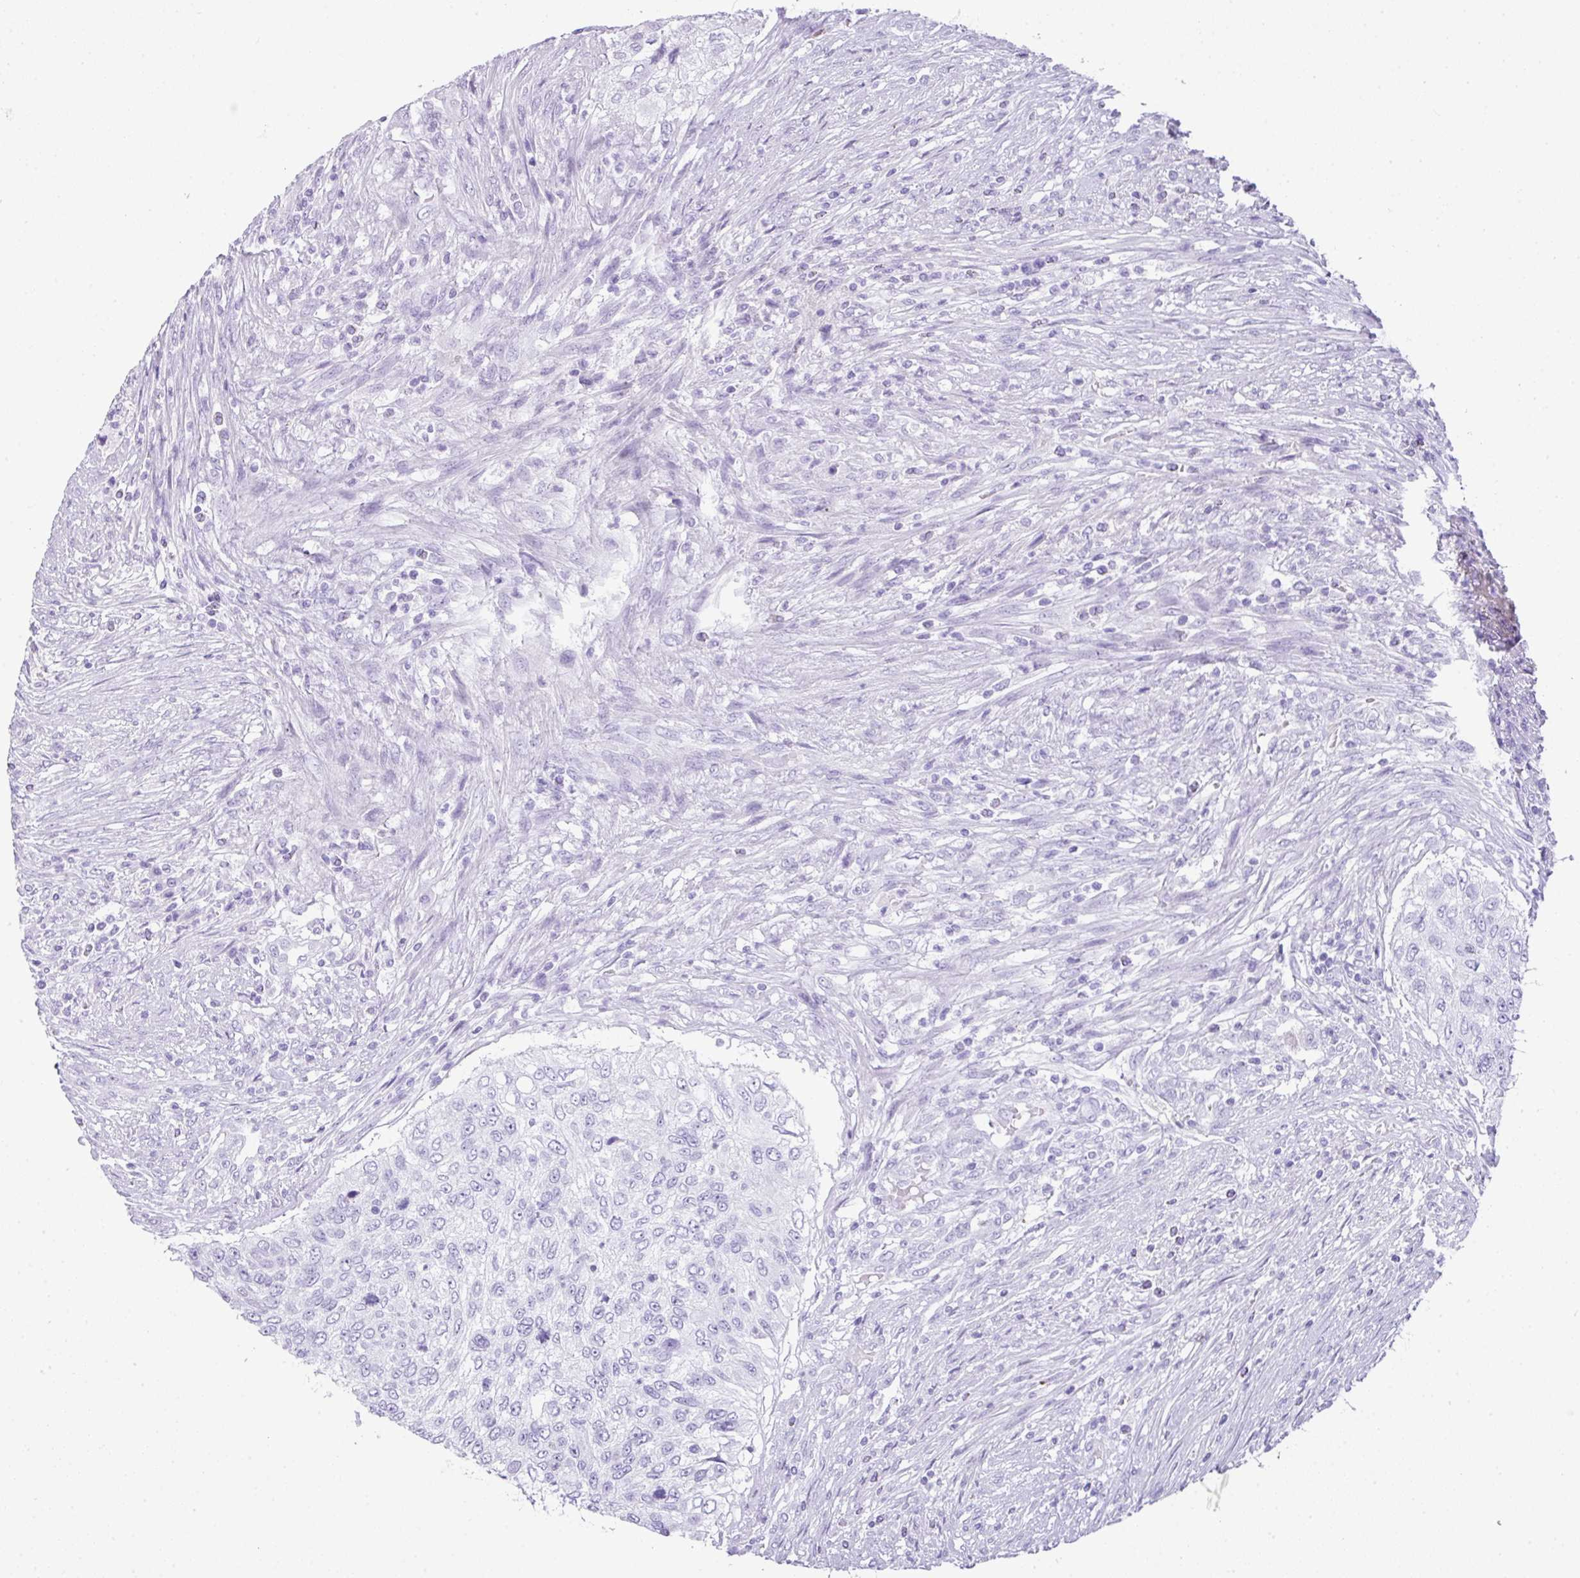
{"staining": {"intensity": "negative", "quantity": "none", "location": "none"}, "tissue": "urothelial cancer", "cell_type": "Tumor cells", "image_type": "cancer", "snomed": [{"axis": "morphology", "description": "Urothelial carcinoma, High grade"}, {"axis": "topography", "description": "Urinary bladder"}], "caption": "This photomicrograph is of urothelial cancer stained with immunohistochemistry to label a protein in brown with the nuclei are counter-stained blue. There is no staining in tumor cells.", "gene": "TNP1", "patient": {"sex": "female", "age": 60}}